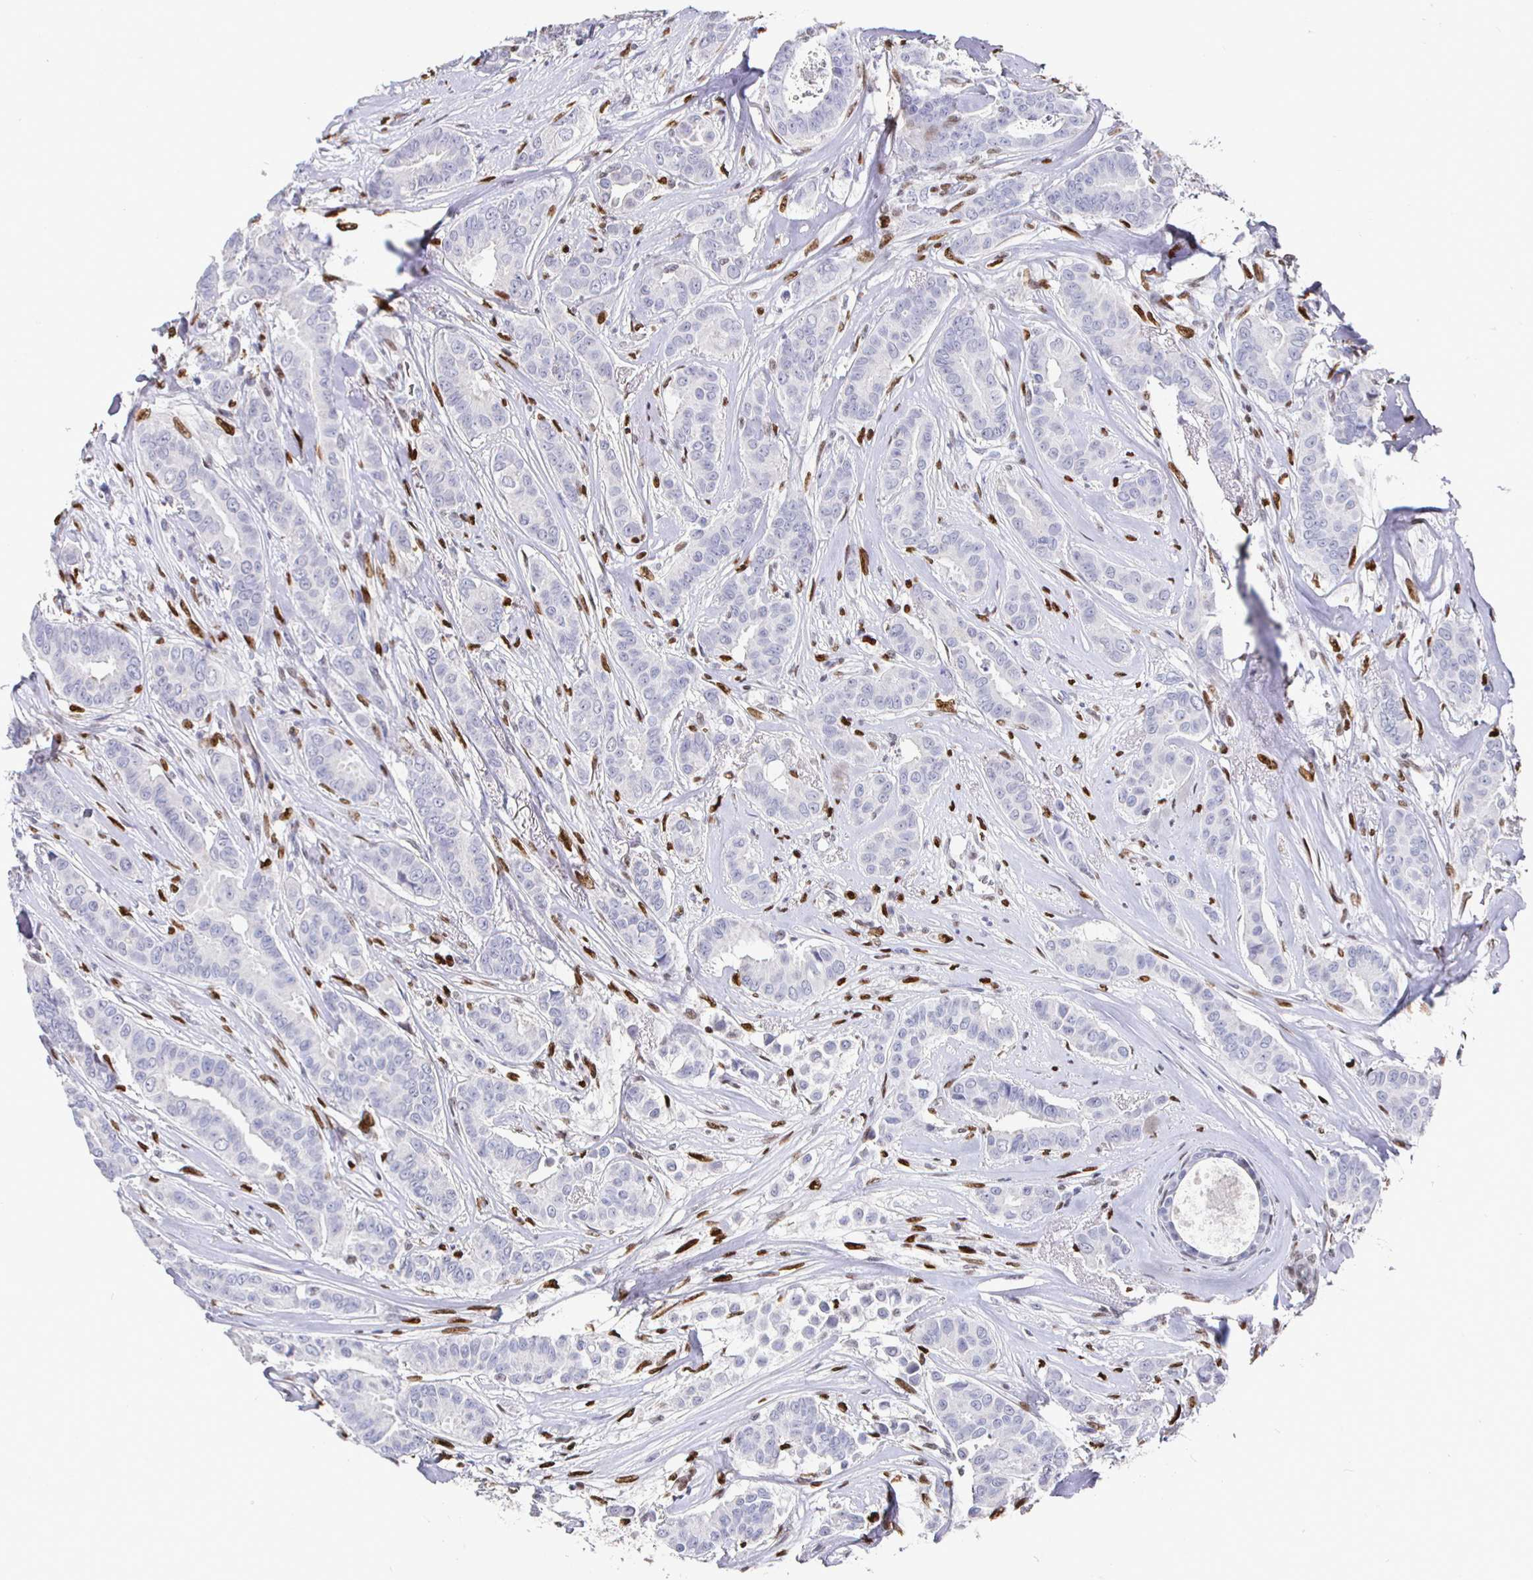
{"staining": {"intensity": "negative", "quantity": "none", "location": "none"}, "tissue": "breast cancer", "cell_type": "Tumor cells", "image_type": "cancer", "snomed": [{"axis": "morphology", "description": "Duct carcinoma"}, {"axis": "topography", "description": "Breast"}], "caption": "This is an immunohistochemistry photomicrograph of breast infiltrating ductal carcinoma. There is no expression in tumor cells.", "gene": "RUNX2", "patient": {"sex": "female", "age": 45}}